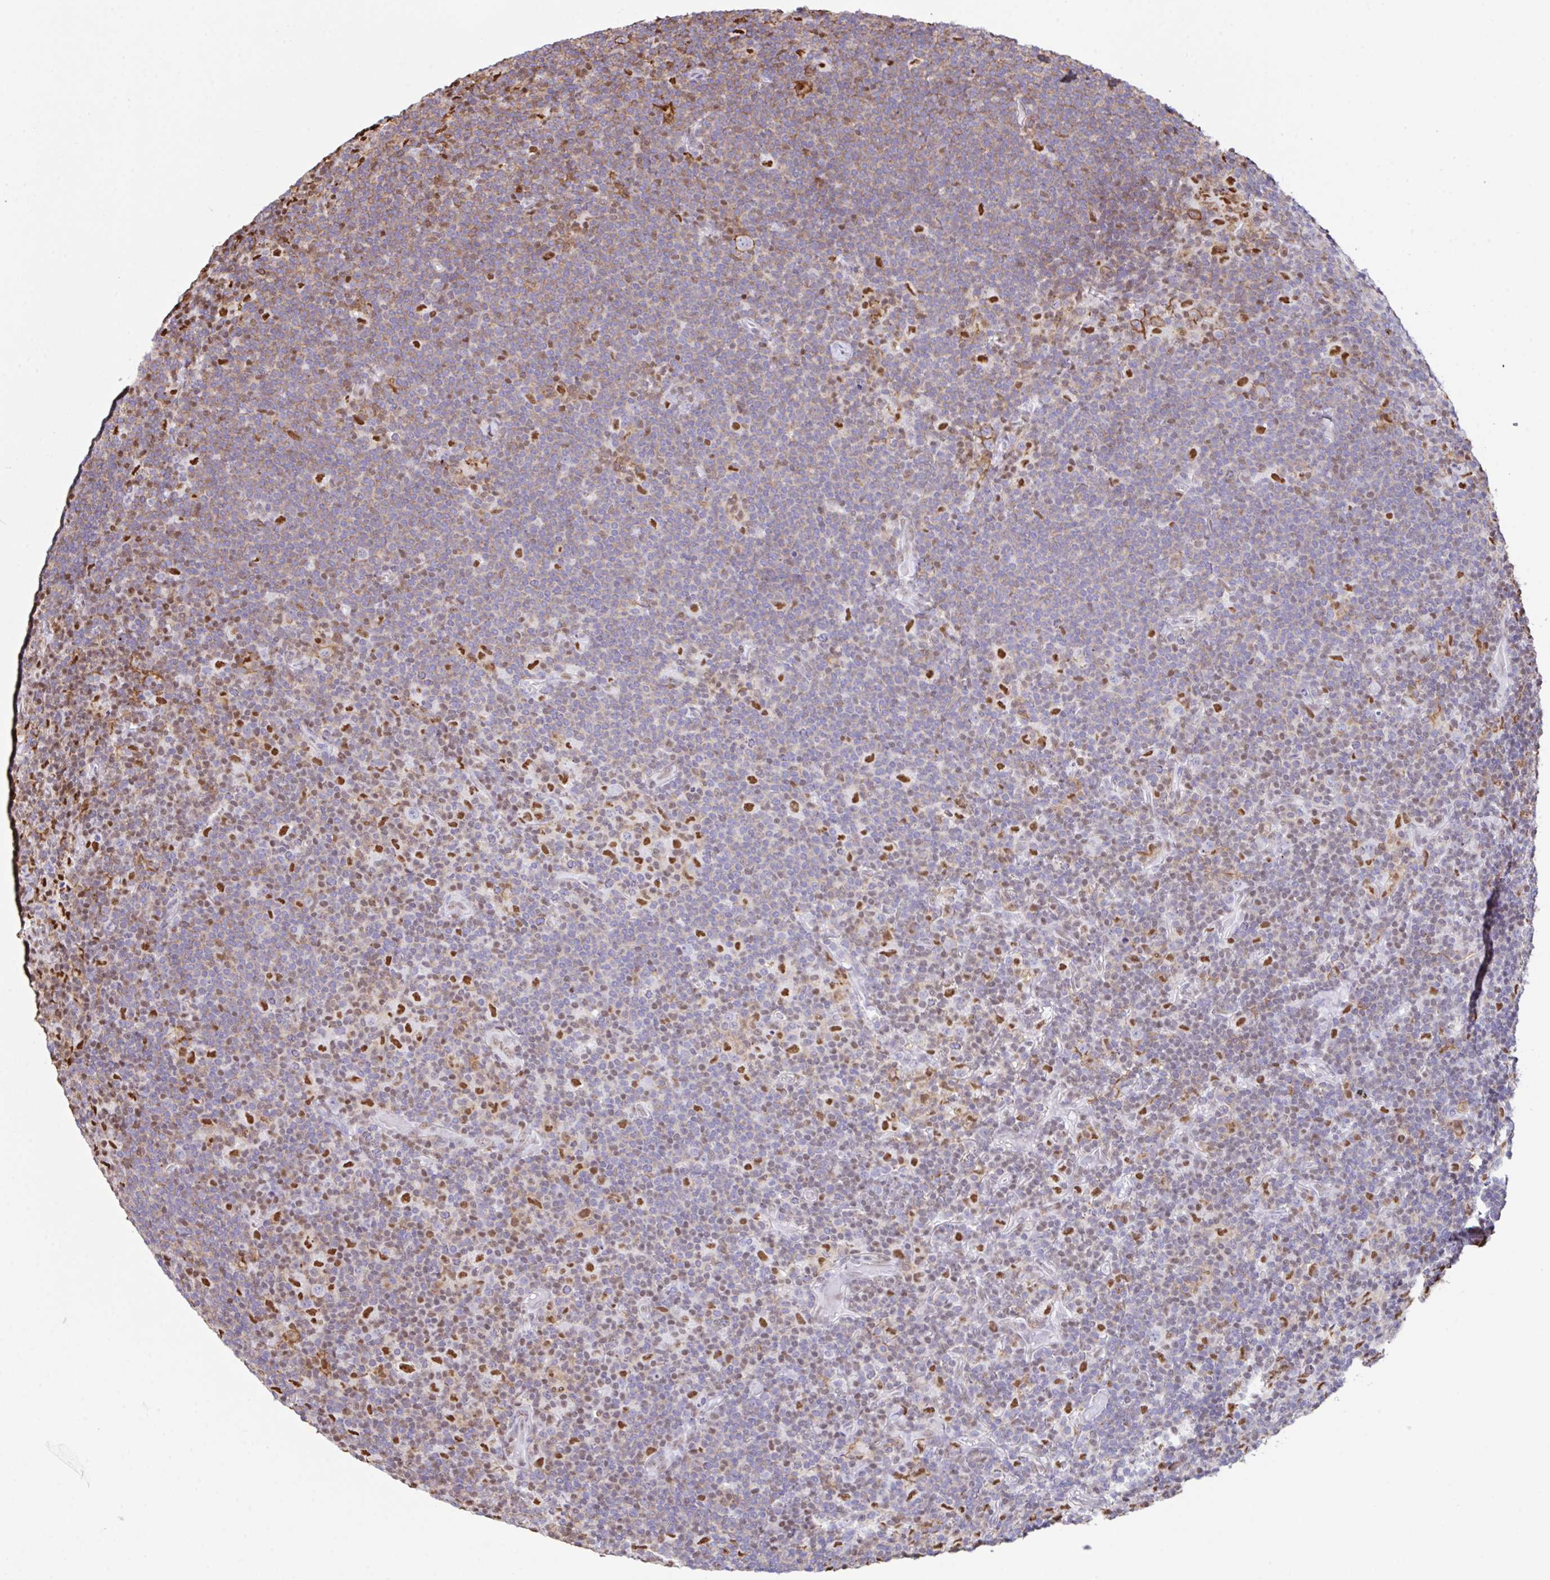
{"staining": {"intensity": "negative", "quantity": "none", "location": "none"}, "tissue": "lymphoma", "cell_type": "Tumor cells", "image_type": "cancer", "snomed": [{"axis": "morphology", "description": "Hodgkin's disease, NOS"}, {"axis": "topography", "description": "Lymph node"}], "caption": "High power microscopy image of an immunohistochemistry (IHC) image of lymphoma, revealing no significant staining in tumor cells.", "gene": "BTBD10", "patient": {"sex": "female", "age": 57}}